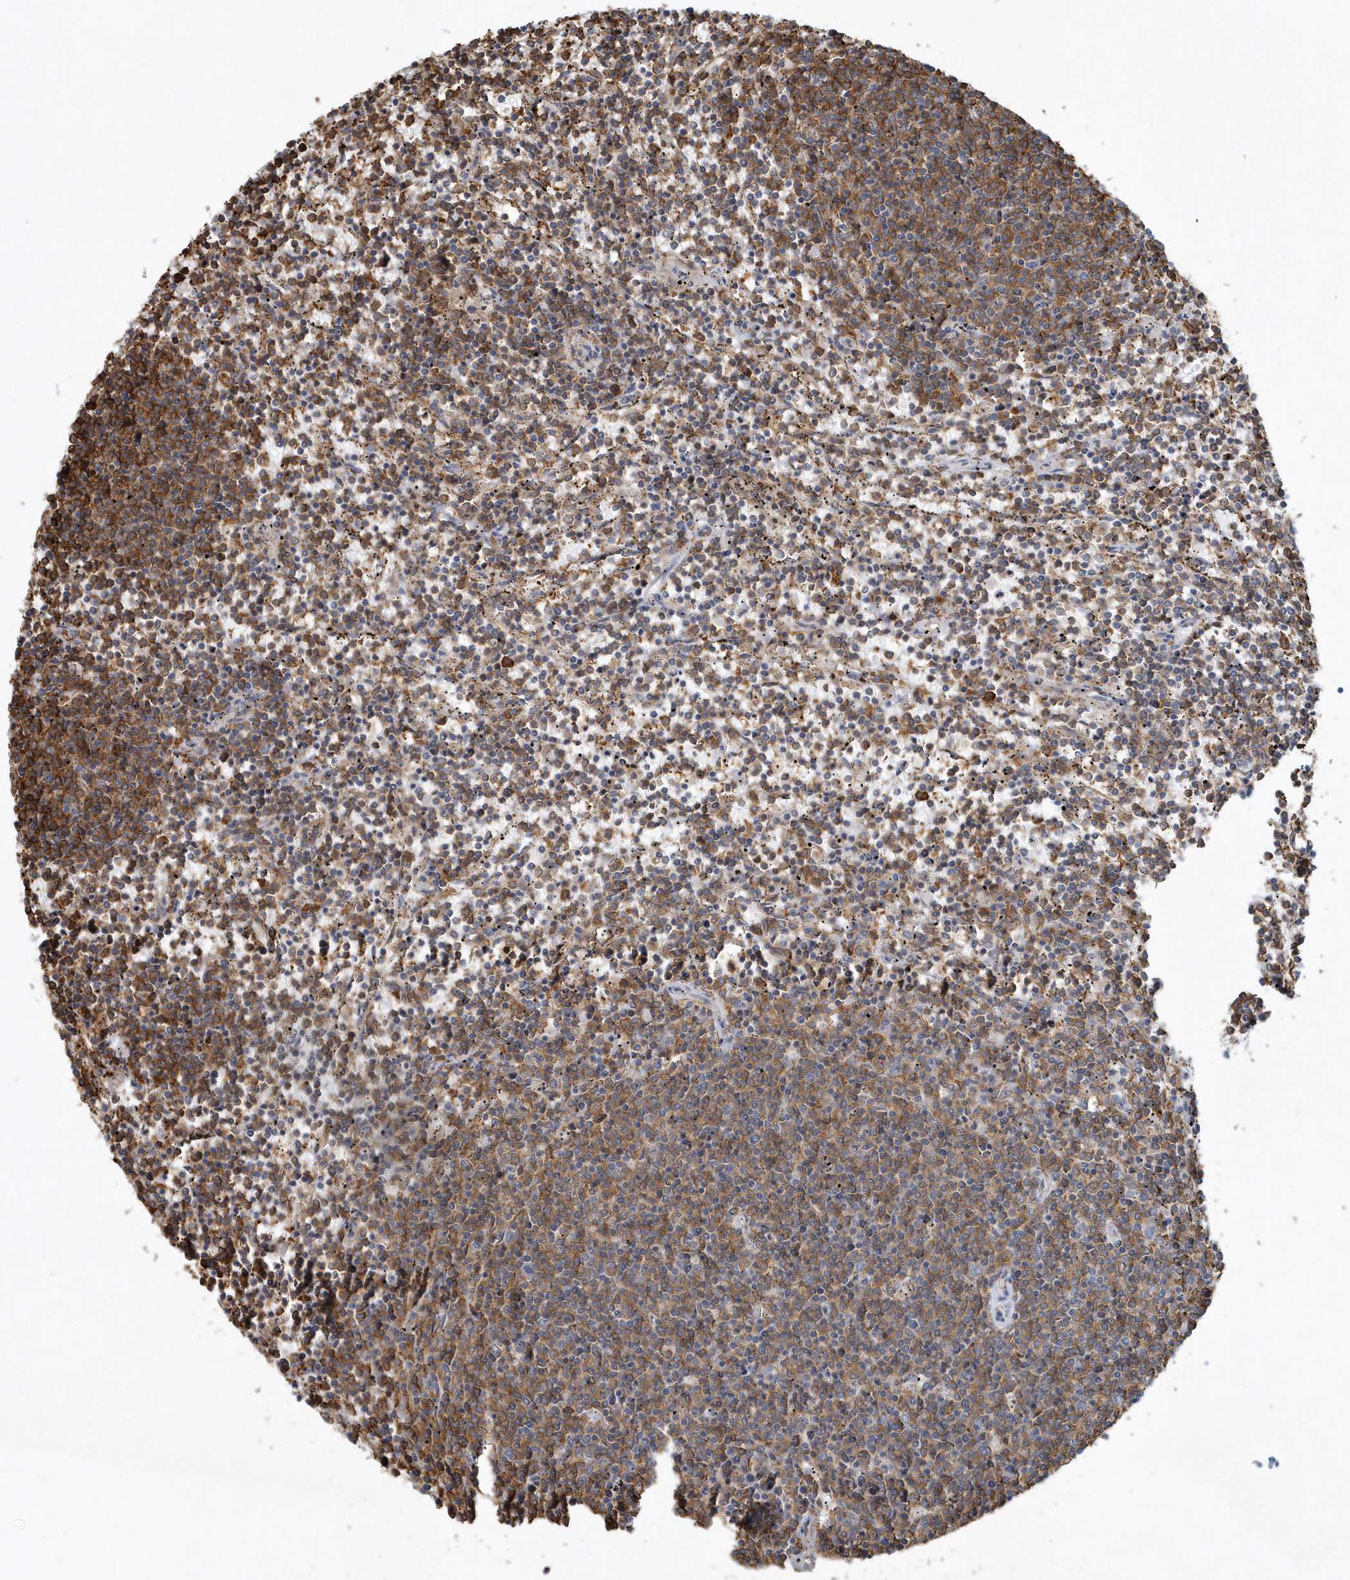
{"staining": {"intensity": "weak", "quantity": ">75%", "location": "cytoplasmic/membranous"}, "tissue": "lymphoma", "cell_type": "Tumor cells", "image_type": "cancer", "snomed": [{"axis": "morphology", "description": "Malignant lymphoma, non-Hodgkin's type, Low grade"}, {"axis": "topography", "description": "Spleen"}], "caption": "A high-resolution photomicrograph shows immunohistochemistry staining of lymphoma, which exhibits weak cytoplasmic/membranous staining in about >75% of tumor cells.", "gene": "MMUT", "patient": {"sex": "female", "age": 50}}